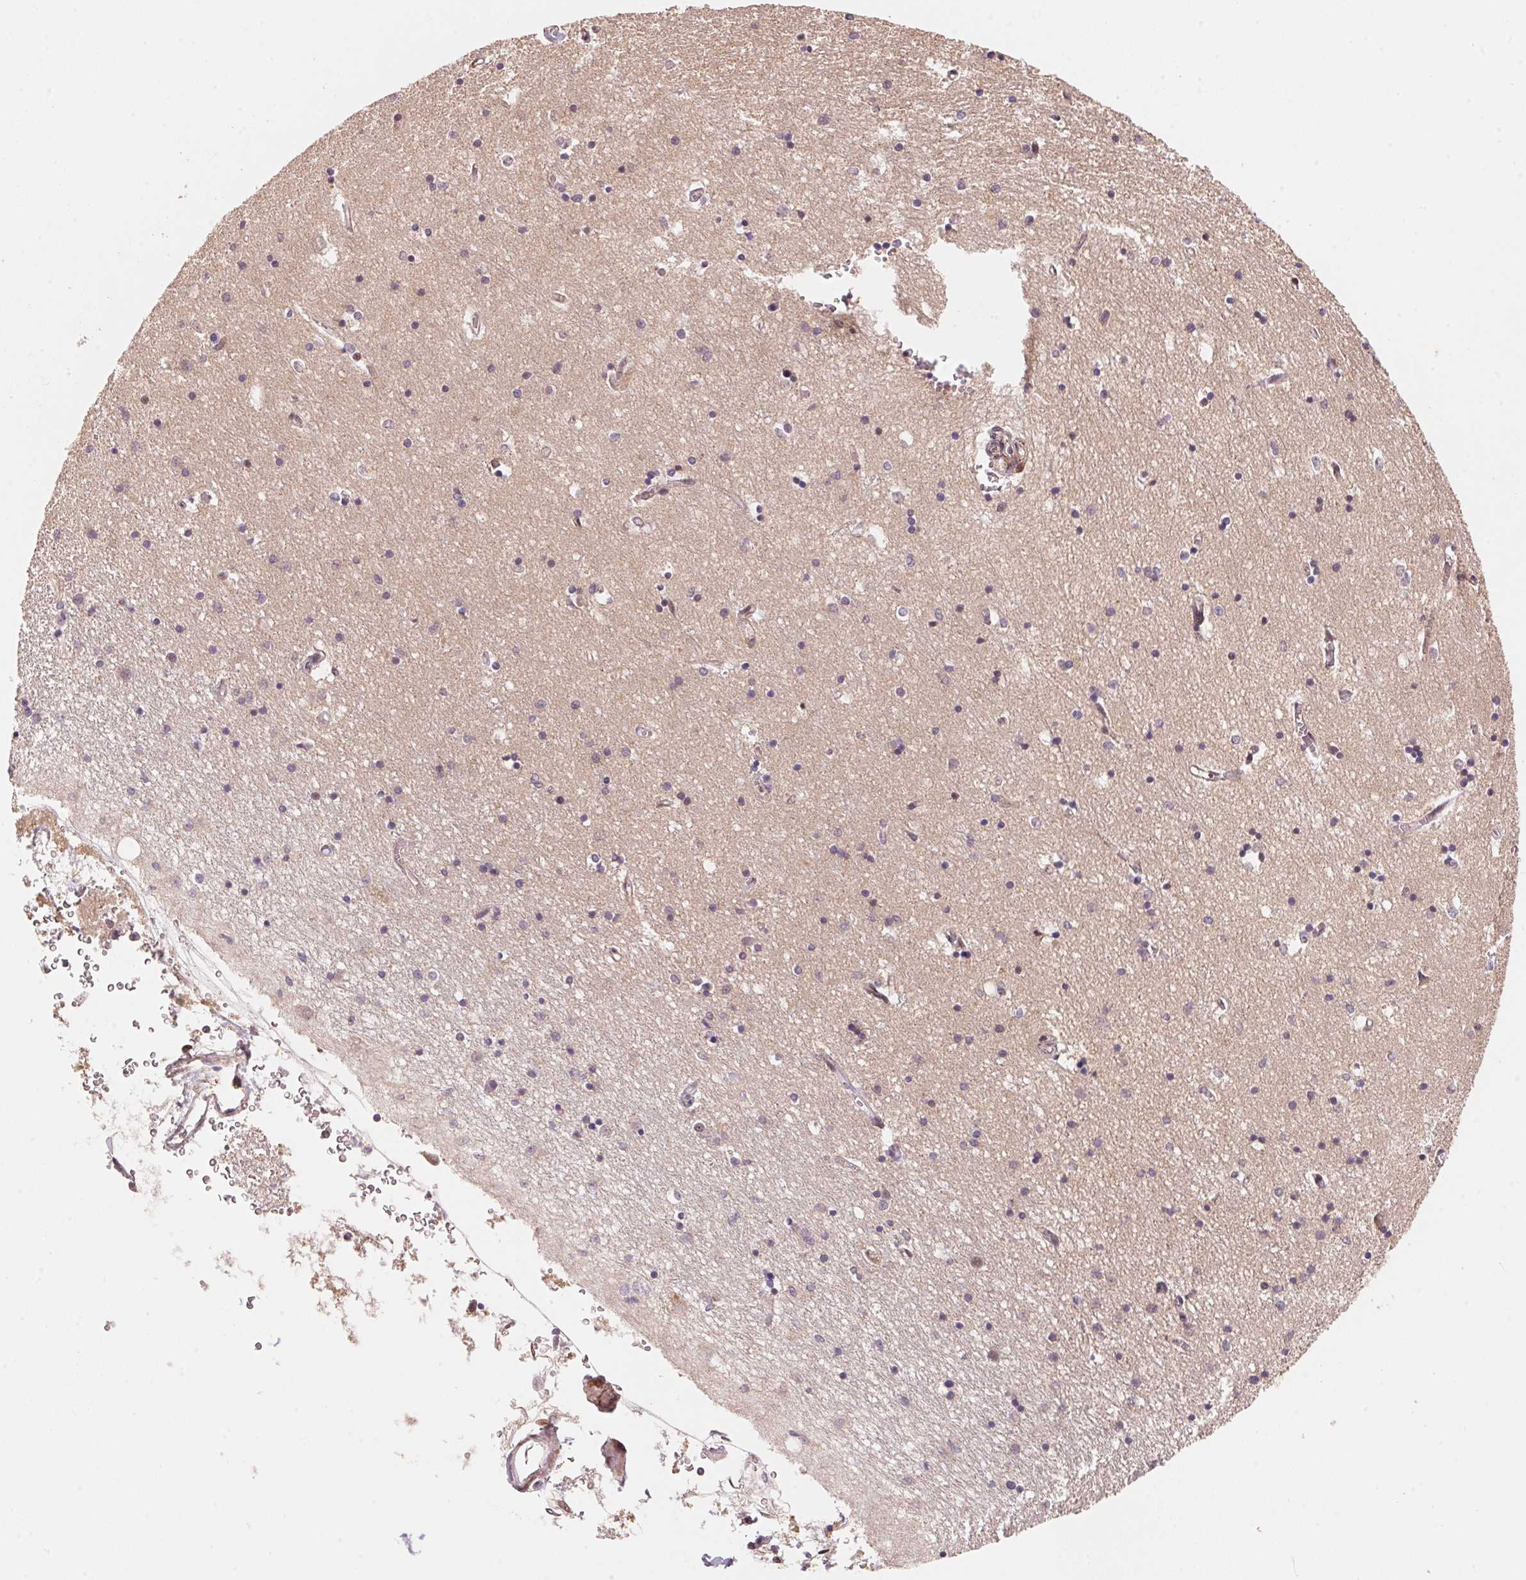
{"staining": {"intensity": "weak", "quantity": "<25%", "location": "cytoplasmic/membranous"}, "tissue": "hippocampus", "cell_type": "Glial cells", "image_type": "normal", "snomed": [{"axis": "morphology", "description": "Normal tissue, NOS"}, {"axis": "topography", "description": "Lateral ventricle wall"}, {"axis": "topography", "description": "Hippocampus"}], "caption": "The histopathology image exhibits no significant staining in glial cells of hippocampus.", "gene": "TNIP2", "patient": {"sex": "female", "age": 63}}